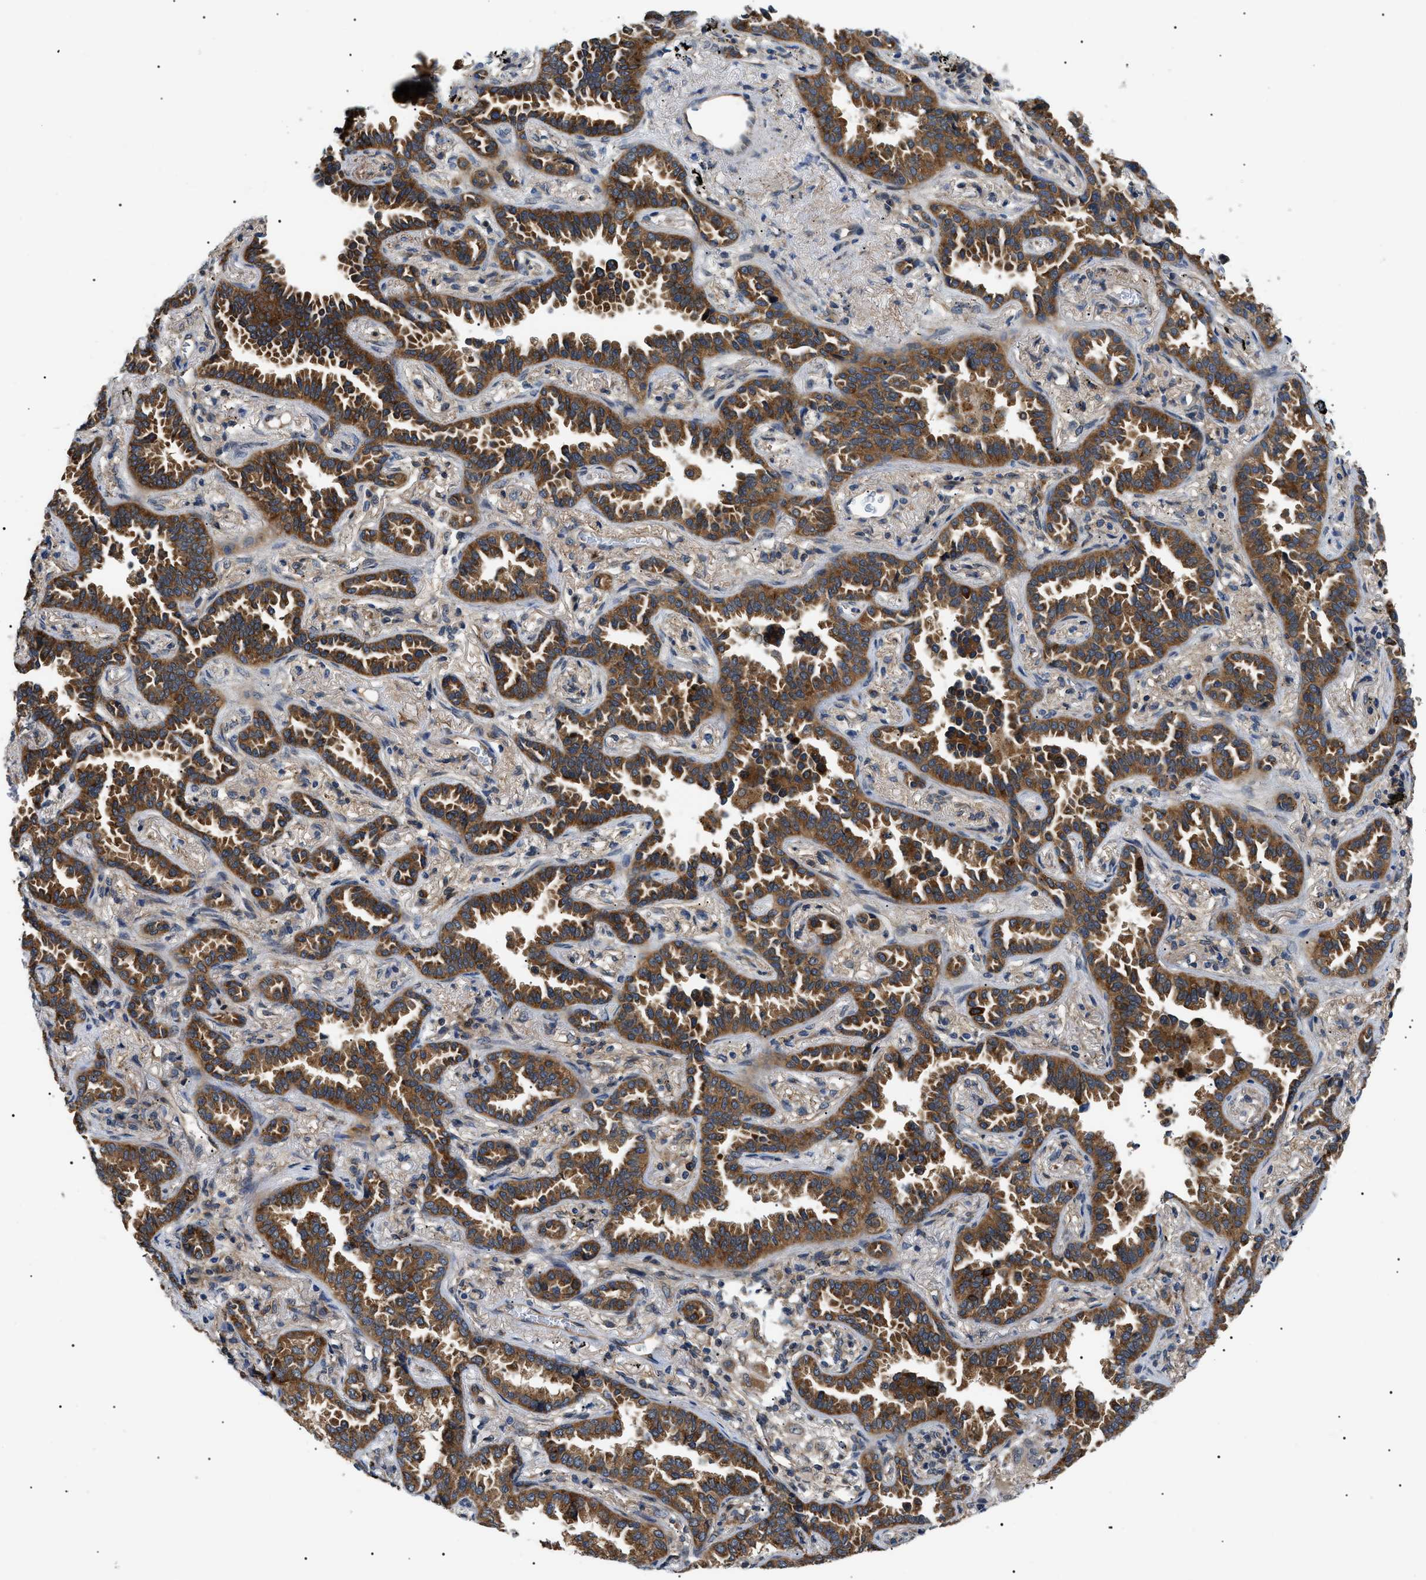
{"staining": {"intensity": "moderate", "quantity": ">75%", "location": "cytoplasmic/membranous"}, "tissue": "lung cancer", "cell_type": "Tumor cells", "image_type": "cancer", "snomed": [{"axis": "morphology", "description": "Normal tissue, NOS"}, {"axis": "morphology", "description": "Adenocarcinoma, NOS"}, {"axis": "topography", "description": "Lung"}], "caption": "Immunohistochemistry (IHC) of human lung cancer (adenocarcinoma) reveals medium levels of moderate cytoplasmic/membranous staining in about >75% of tumor cells. The protein is stained brown, and the nuclei are stained in blue (DAB IHC with brightfield microscopy, high magnification).", "gene": "SRPK1", "patient": {"sex": "male", "age": 59}}